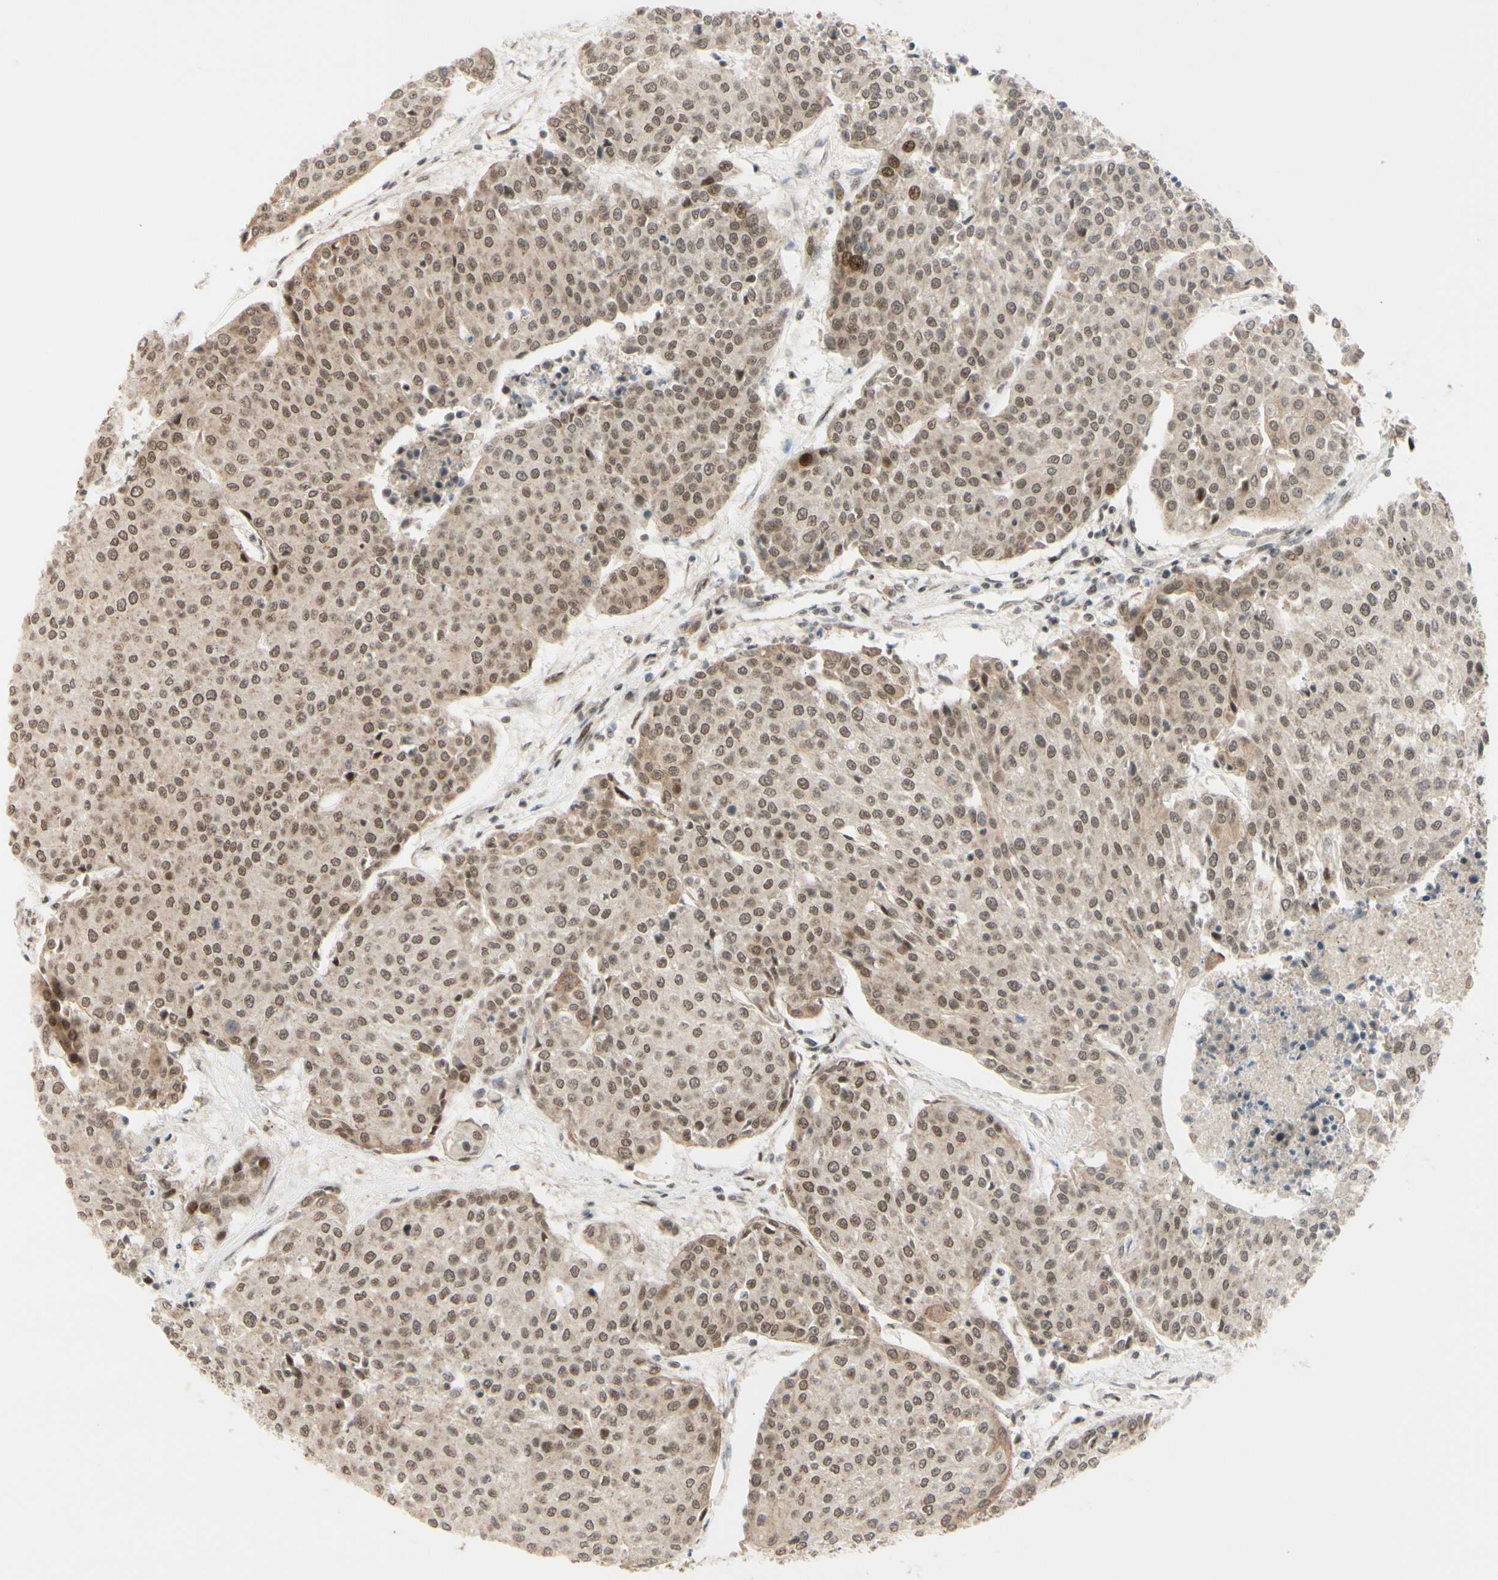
{"staining": {"intensity": "moderate", "quantity": ">75%", "location": "cytoplasmic/membranous,nuclear"}, "tissue": "urothelial cancer", "cell_type": "Tumor cells", "image_type": "cancer", "snomed": [{"axis": "morphology", "description": "Urothelial carcinoma, High grade"}, {"axis": "topography", "description": "Urinary bladder"}], "caption": "High-magnification brightfield microscopy of urothelial carcinoma (high-grade) stained with DAB (3,3'-diaminobenzidine) (brown) and counterstained with hematoxylin (blue). tumor cells exhibit moderate cytoplasmic/membranous and nuclear expression is identified in approximately>75% of cells. The protein of interest is shown in brown color, while the nuclei are stained blue.", "gene": "BRMS1", "patient": {"sex": "female", "age": 85}}